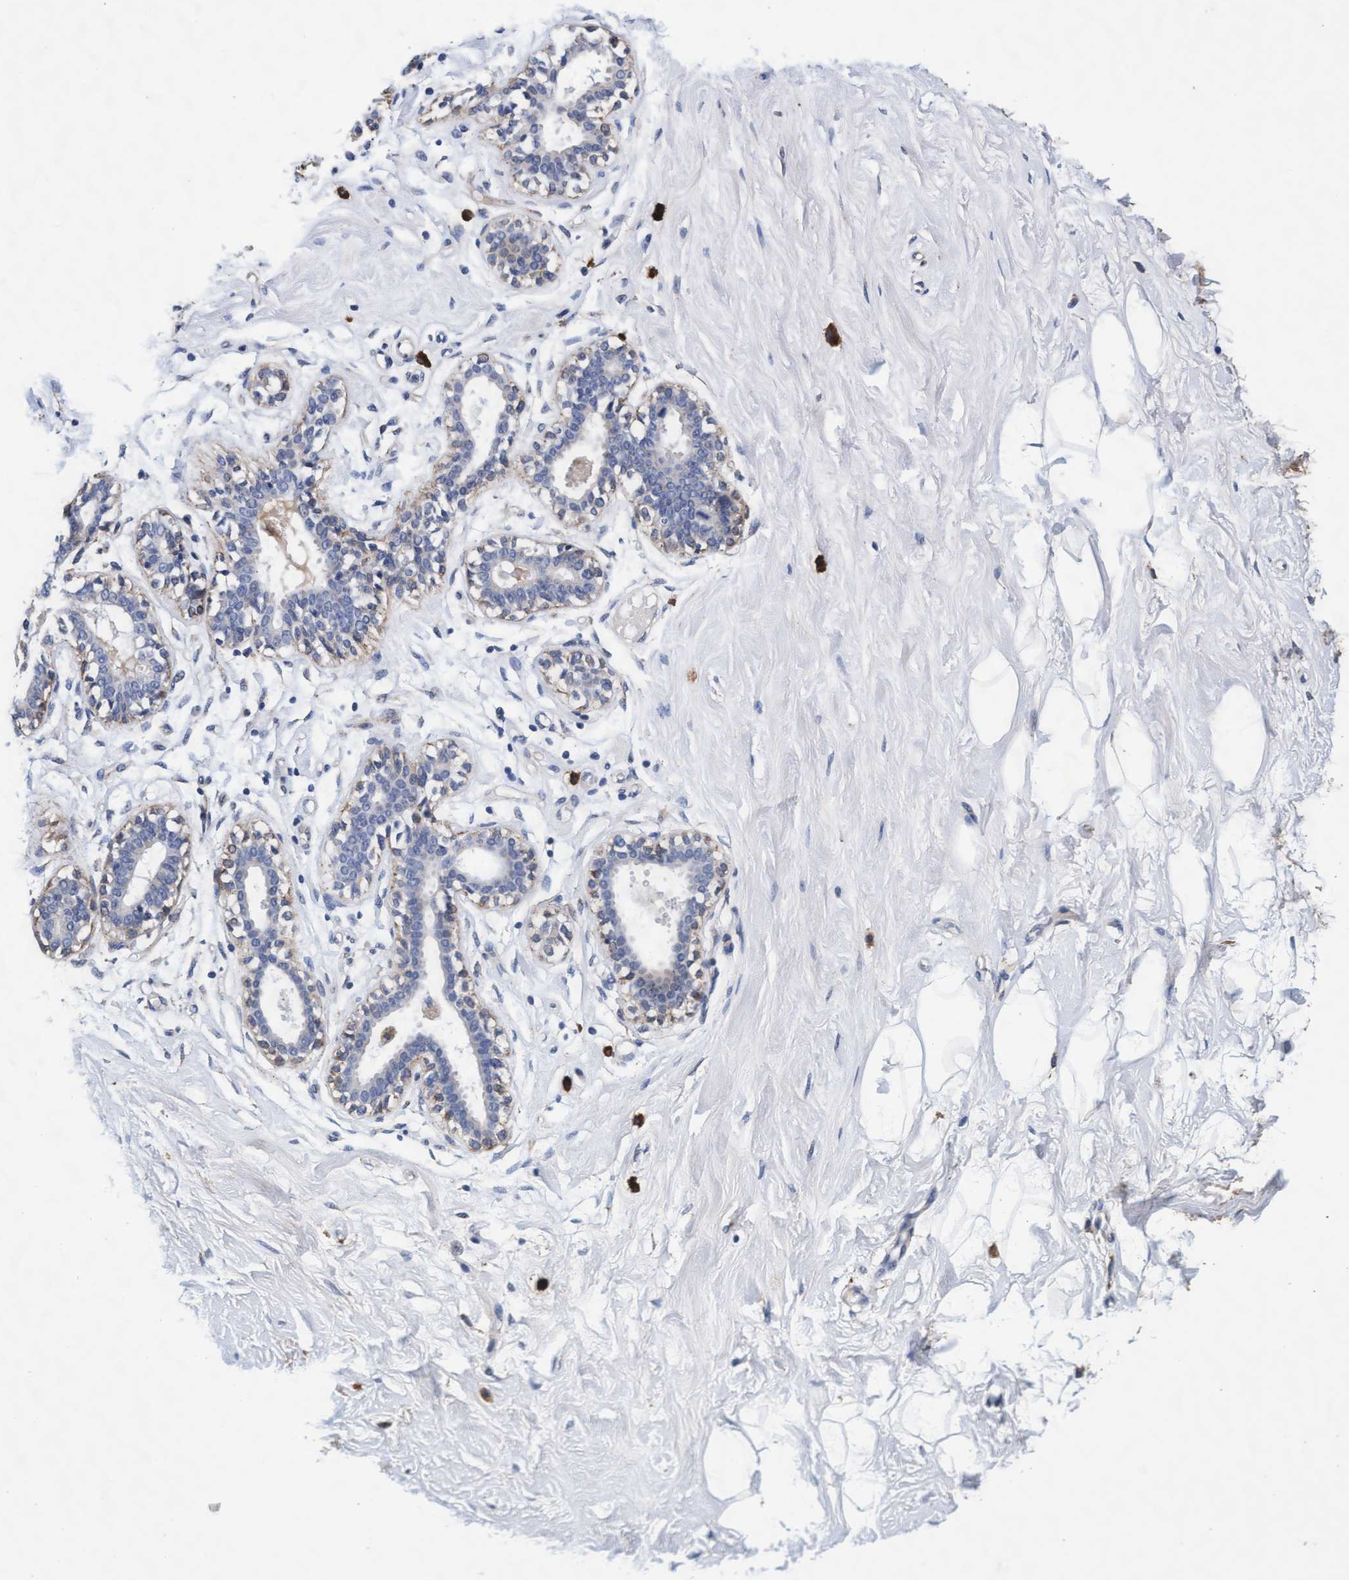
{"staining": {"intensity": "negative", "quantity": "none", "location": "none"}, "tissue": "breast", "cell_type": "Adipocytes", "image_type": "normal", "snomed": [{"axis": "morphology", "description": "Normal tissue, NOS"}, {"axis": "topography", "description": "Breast"}], "caption": "DAB (3,3'-diaminobenzidine) immunohistochemical staining of unremarkable human breast displays no significant expression in adipocytes.", "gene": "CPQ", "patient": {"sex": "female", "age": 23}}